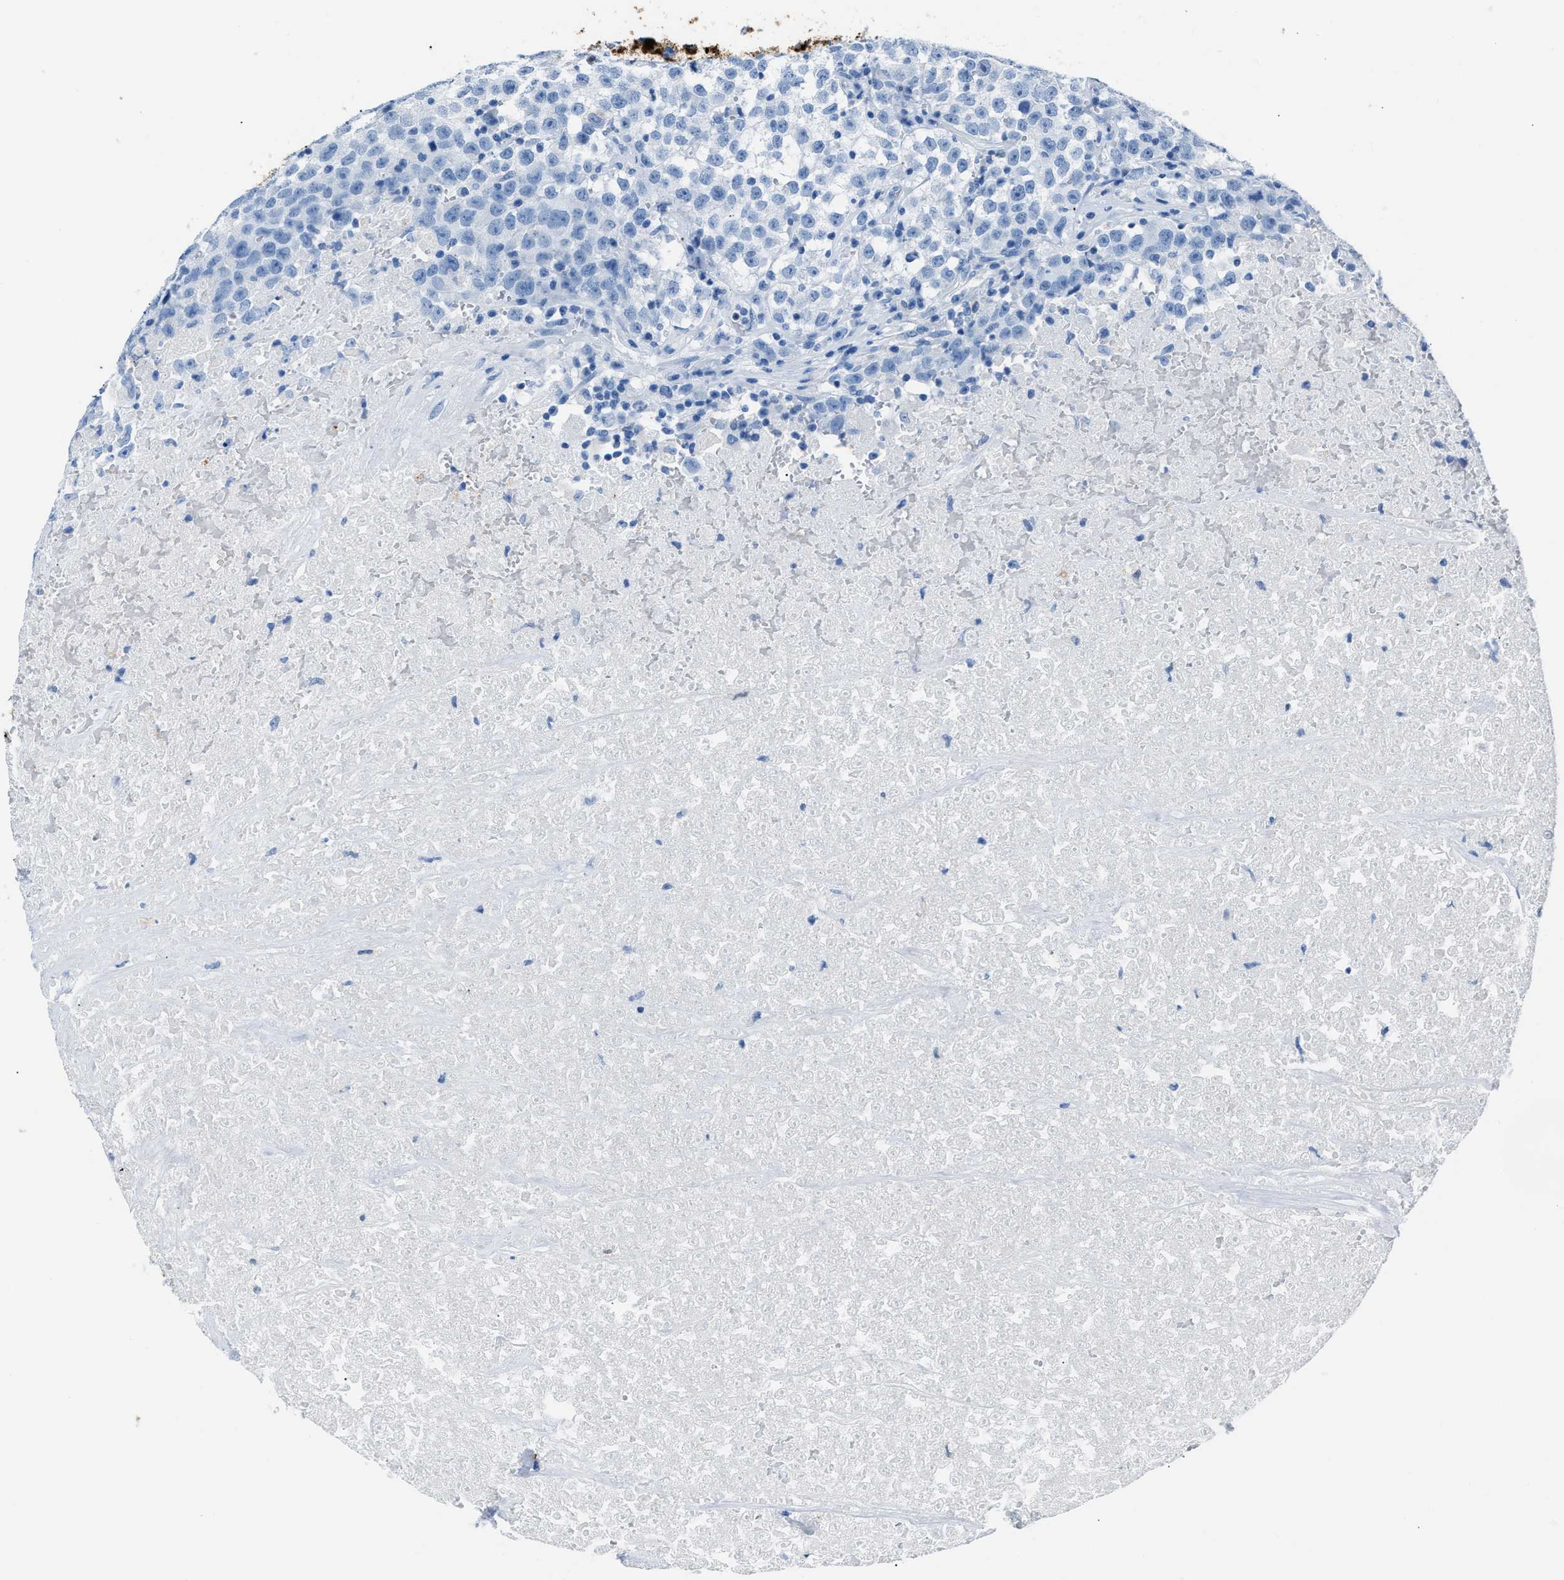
{"staining": {"intensity": "negative", "quantity": "none", "location": "none"}, "tissue": "testis cancer", "cell_type": "Tumor cells", "image_type": "cancer", "snomed": [{"axis": "morphology", "description": "Seminoma, NOS"}, {"axis": "topography", "description": "Testis"}], "caption": "Tumor cells show no significant staining in testis cancer (seminoma).", "gene": "S100P", "patient": {"sex": "male", "age": 22}}